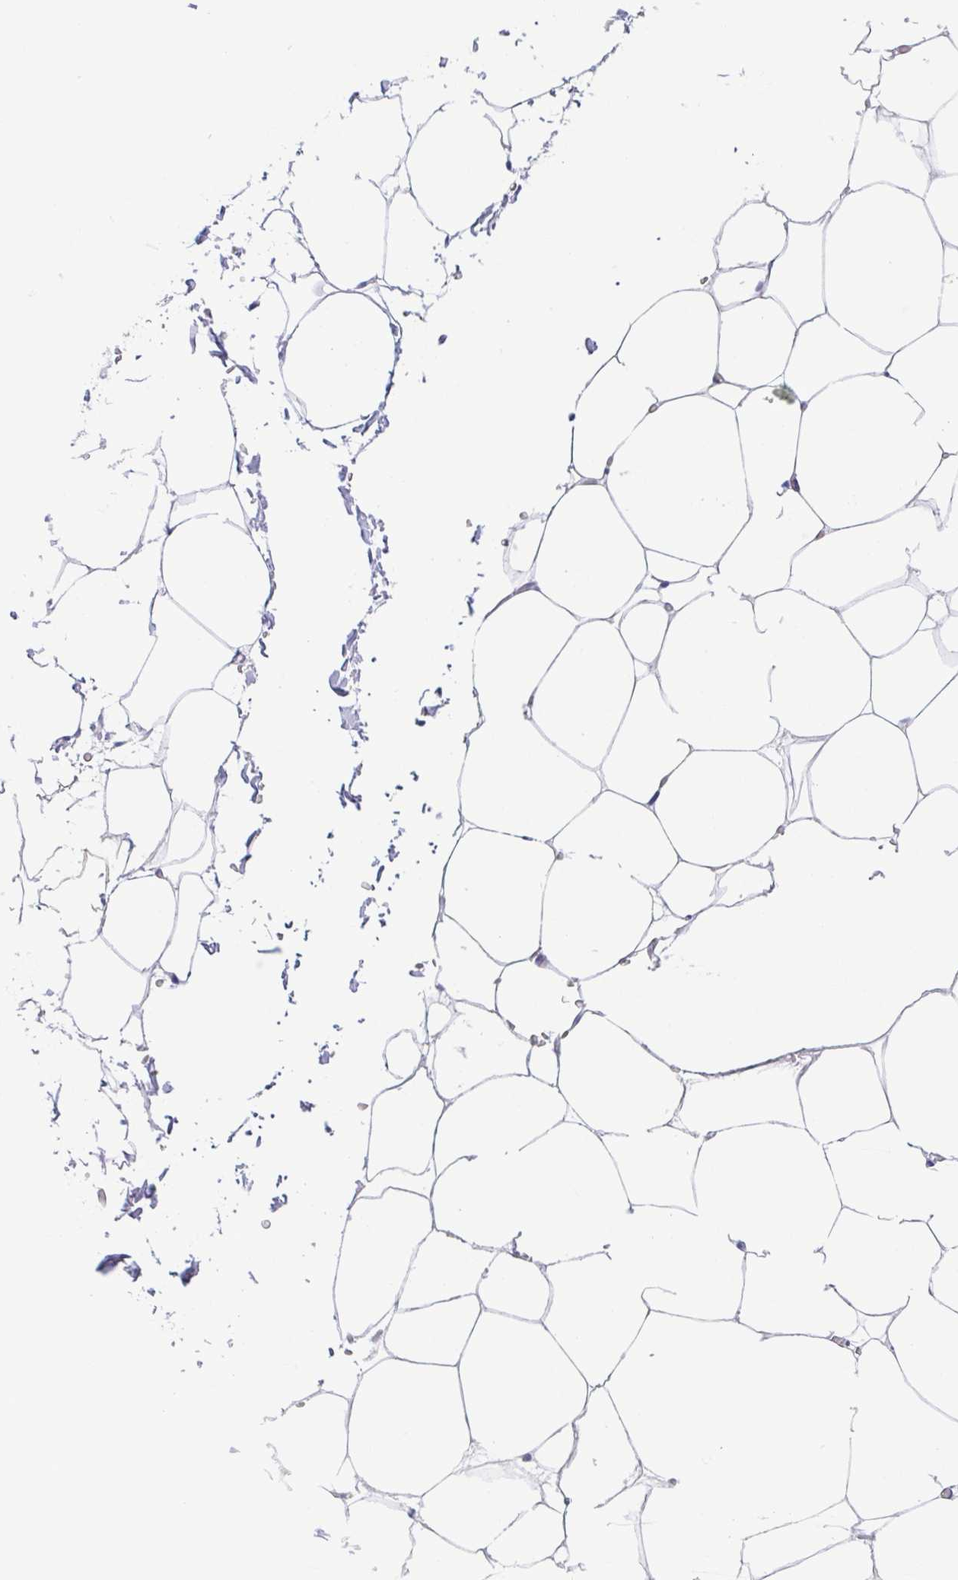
{"staining": {"intensity": "negative", "quantity": "none", "location": "none"}, "tissue": "adipose tissue", "cell_type": "Adipocytes", "image_type": "normal", "snomed": [{"axis": "morphology", "description": "Normal tissue, NOS"}, {"axis": "topography", "description": "Adipose tissue"}, {"axis": "topography", "description": "Vascular tissue"}, {"axis": "topography", "description": "Rectum"}, {"axis": "topography", "description": "Peripheral nerve tissue"}], "caption": "Adipocytes show no significant protein positivity in unremarkable adipose tissue. Nuclei are stained in blue.", "gene": "SULT1B1", "patient": {"sex": "female", "age": 69}}